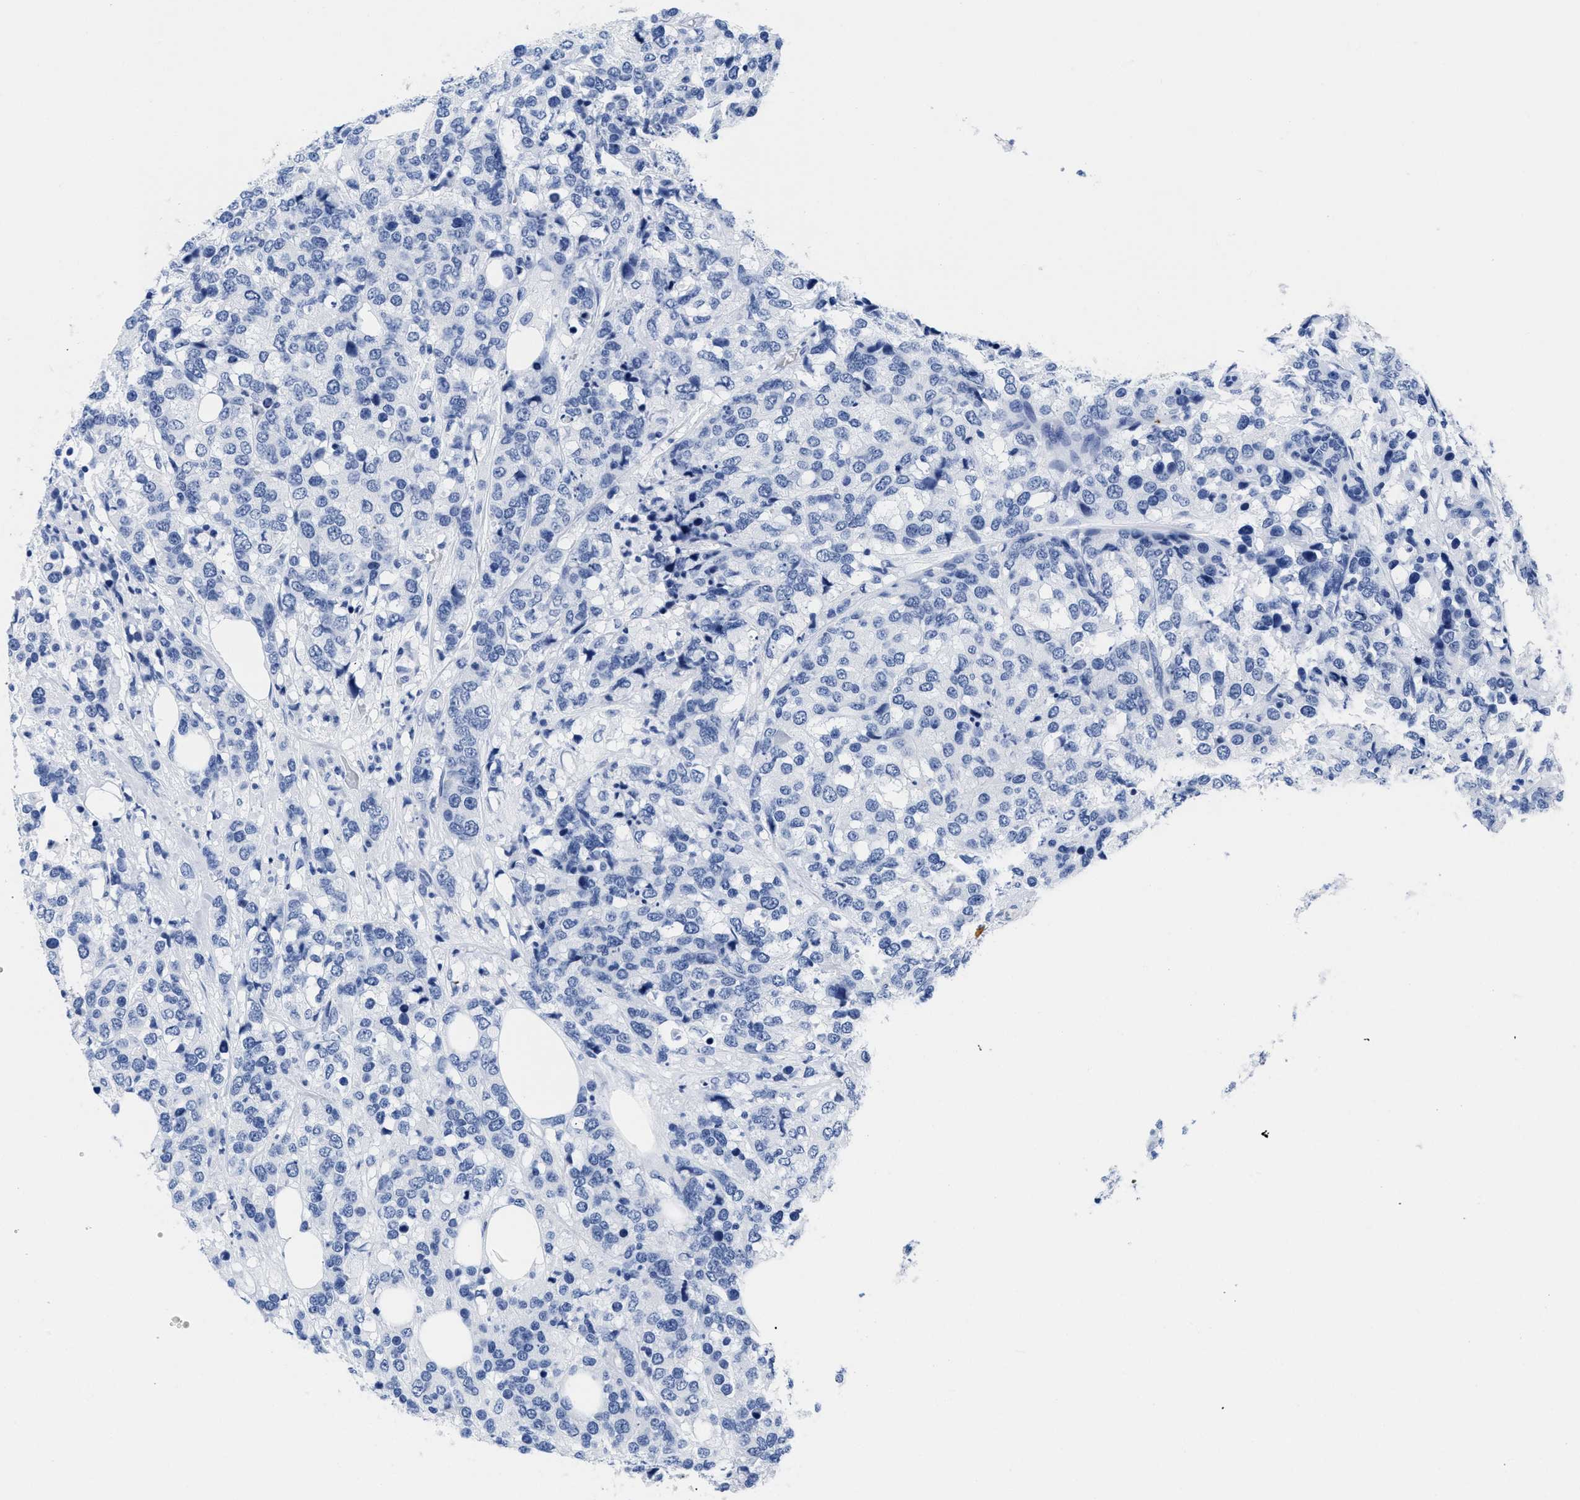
{"staining": {"intensity": "negative", "quantity": "none", "location": "none"}, "tissue": "breast cancer", "cell_type": "Tumor cells", "image_type": "cancer", "snomed": [{"axis": "morphology", "description": "Lobular carcinoma"}, {"axis": "topography", "description": "Breast"}], "caption": "This is a image of immunohistochemistry (IHC) staining of breast cancer (lobular carcinoma), which shows no expression in tumor cells.", "gene": "TREML1", "patient": {"sex": "female", "age": 59}}